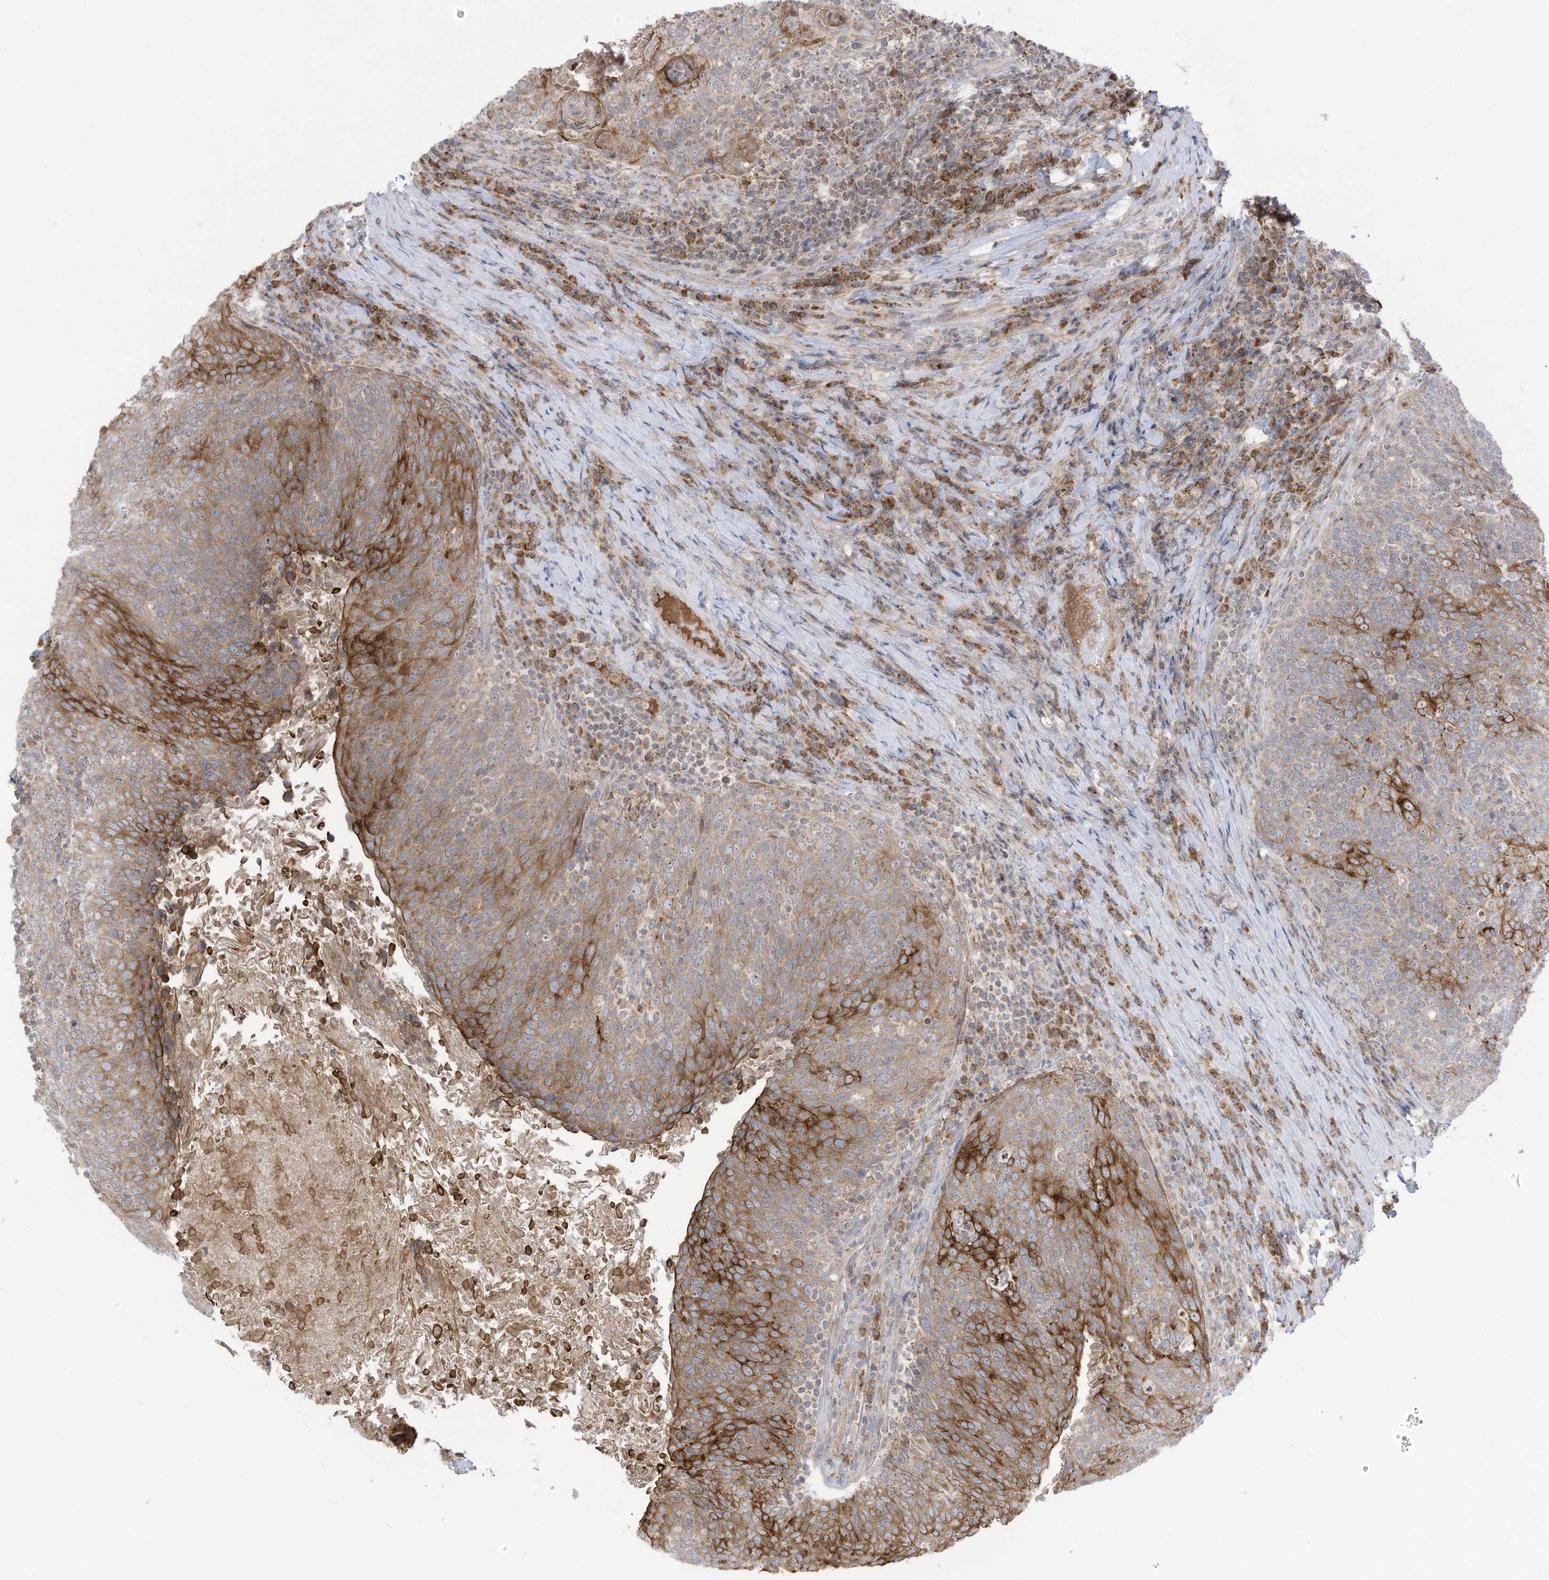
{"staining": {"intensity": "strong", "quantity": "25%-75%", "location": "cytoplasmic/membranous"}, "tissue": "head and neck cancer", "cell_type": "Tumor cells", "image_type": "cancer", "snomed": [{"axis": "morphology", "description": "Squamous cell carcinoma, NOS"}, {"axis": "morphology", "description": "Squamous cell carcinoma, metastatic, NOS"}, {"axis": "topography", "description": "Lymph node"}, {"axis": "topography", "description": "Head-Neck"}], "caption": "Tumor cells reveal strong cytoplasmic/membranous expression in about 25%-75% of cells in head and neck cancer.", "gene": "CGAS", "patient": {"sex": "male", "age": 62}}